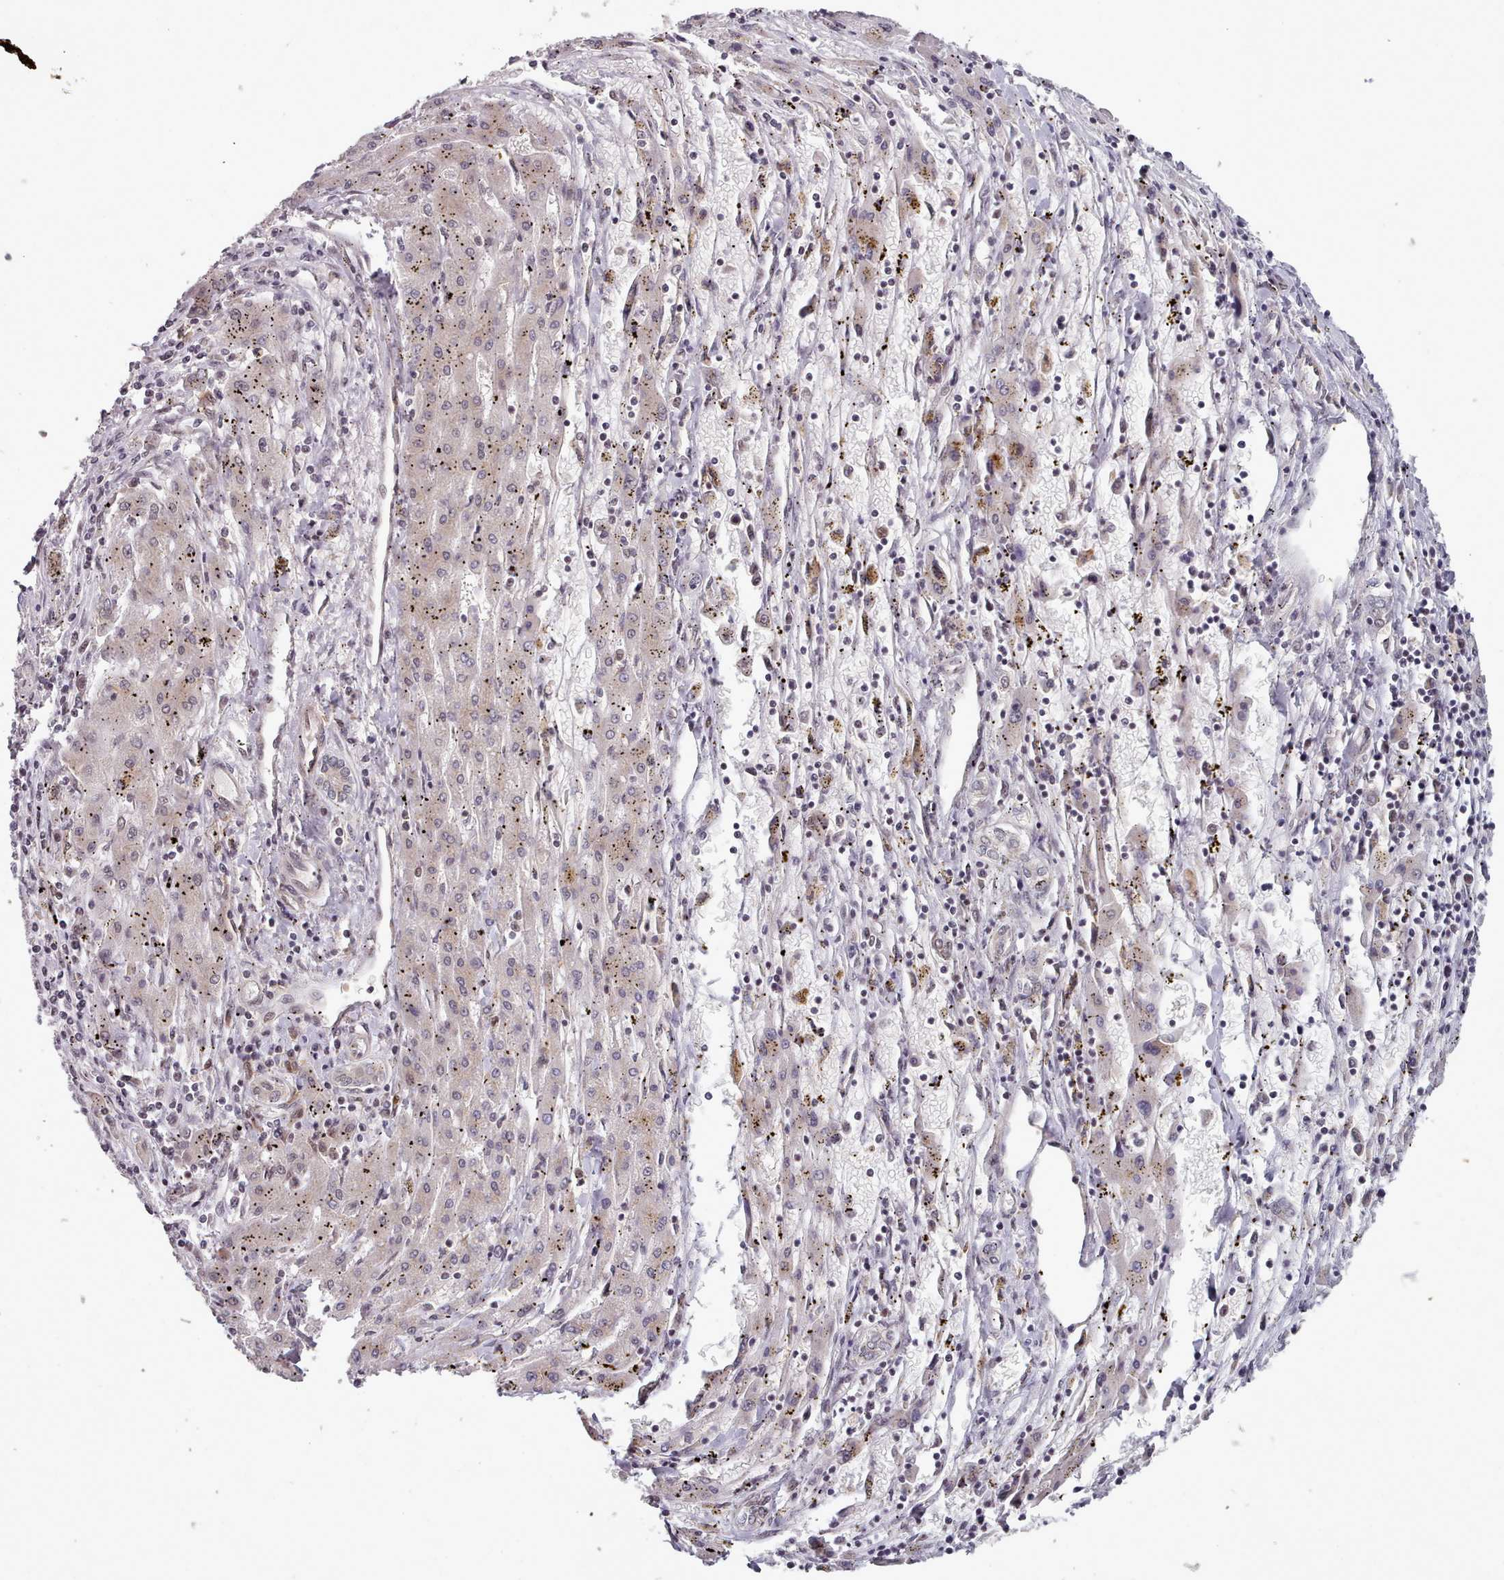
{"staining": {"intensity": "negative", "quantity": "none", "location": "none"}, "tissue": "liver cancer", "cell_type": "Tumor cells", "image_type": "cancer", "snomed": [{"axis": "morphology", "description": "Carcinoma, Hepatocellular, NOS"}, {"axis": "topography", "description": "Liver"}], "caption": "The image displays no staining of tumor cells in liver cancer.", "gene": "DHX8", "patient": {"sex": "male", "age": 72}}